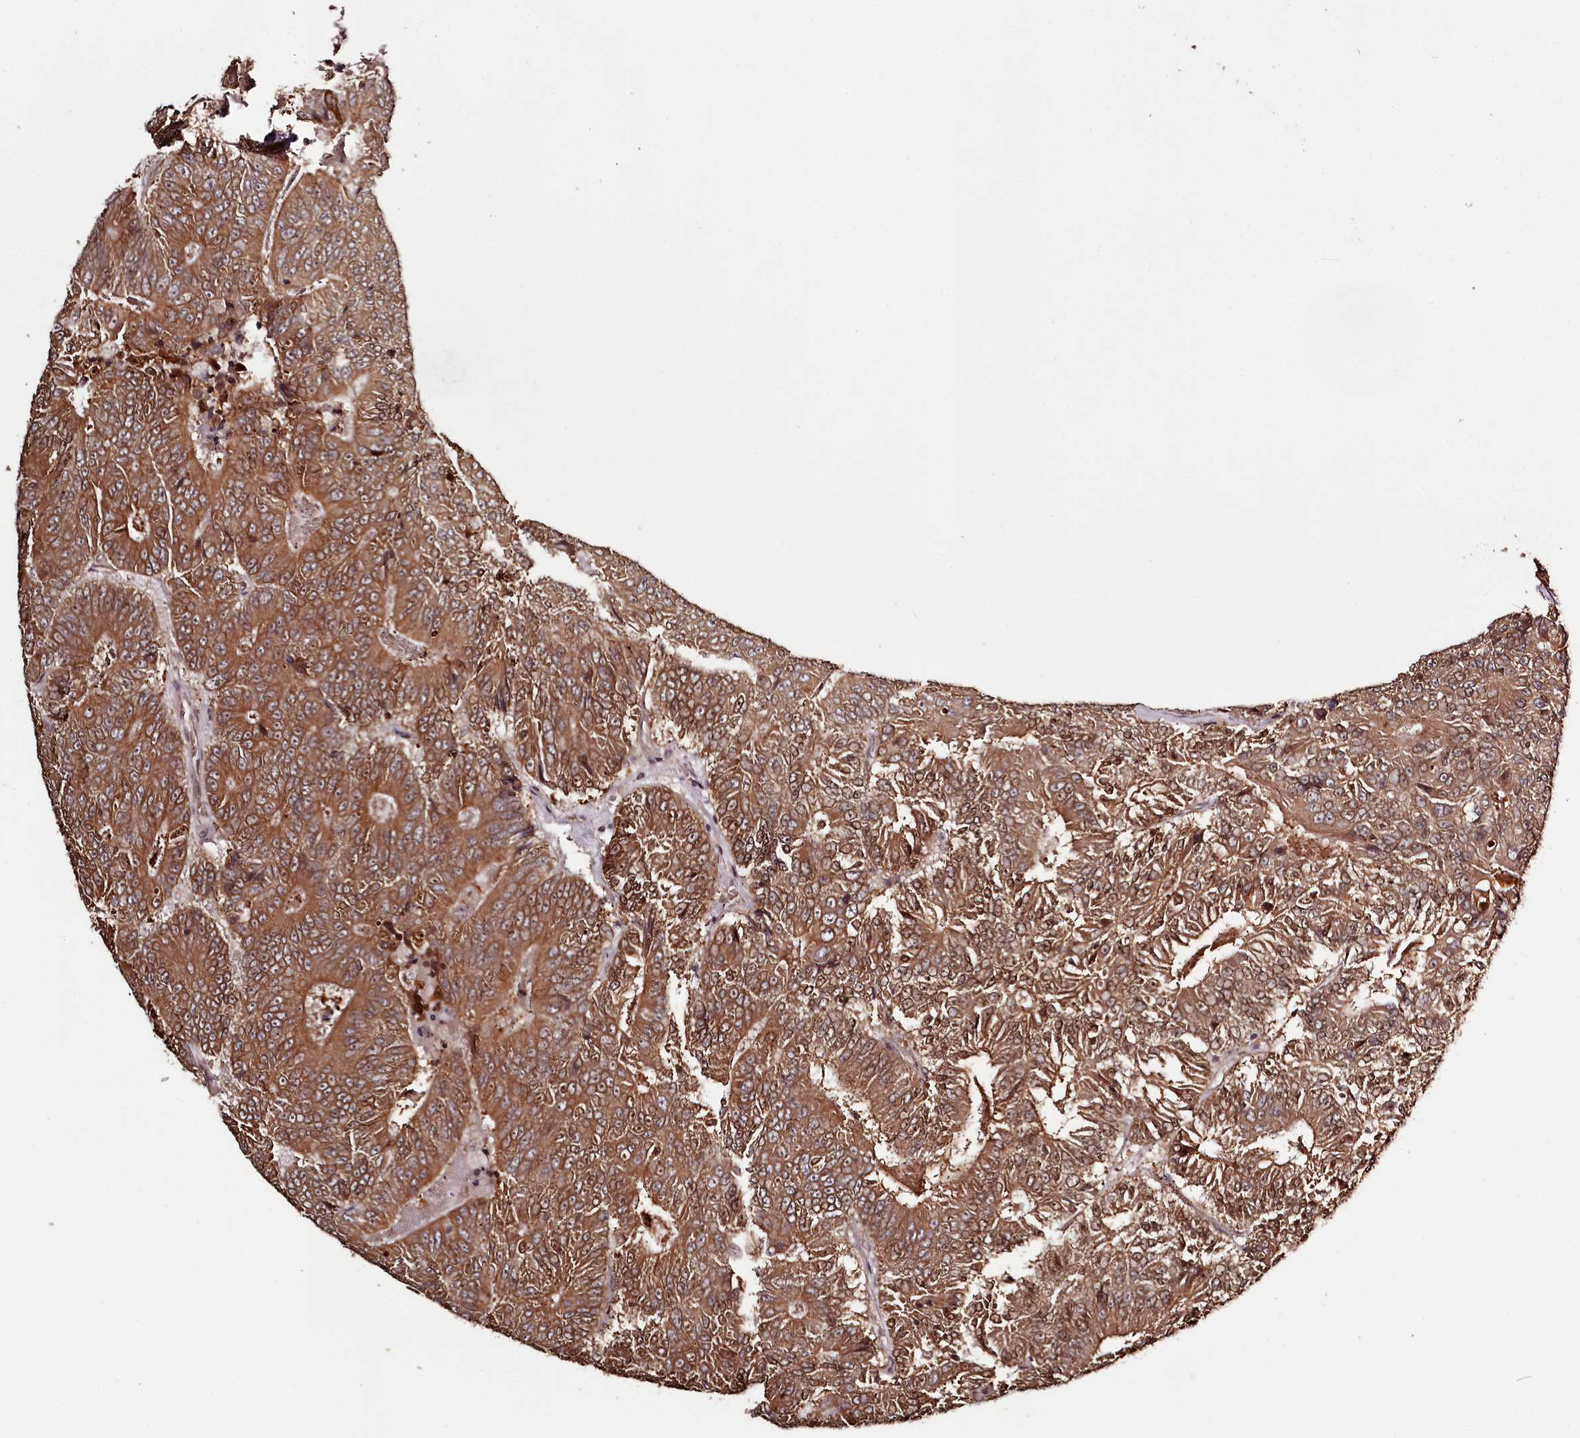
{"staining": {"intensity": "strong", "quantity": ">75%", "location": "cytoplasmic/membranous,nuclear"}, "tissue": "colorectal cancer", "cell_type": "Tumor cells", "image_type": "cancer", "snomed": [{"axis": "morphology", "description": "Adenocarcinoma, NOS"}, {"axis": "topography", "description": "Colon"}], "caption": "This is a photomicrograph of immunohistochemistry (IHC) staining of adenocarcinoma (colorectal), which shows strong staining in the cytoplasmic/membranous and nuclear of tumor cells.", "gene": "THYN1", "patient": {"sex": "male", "age": 83}}